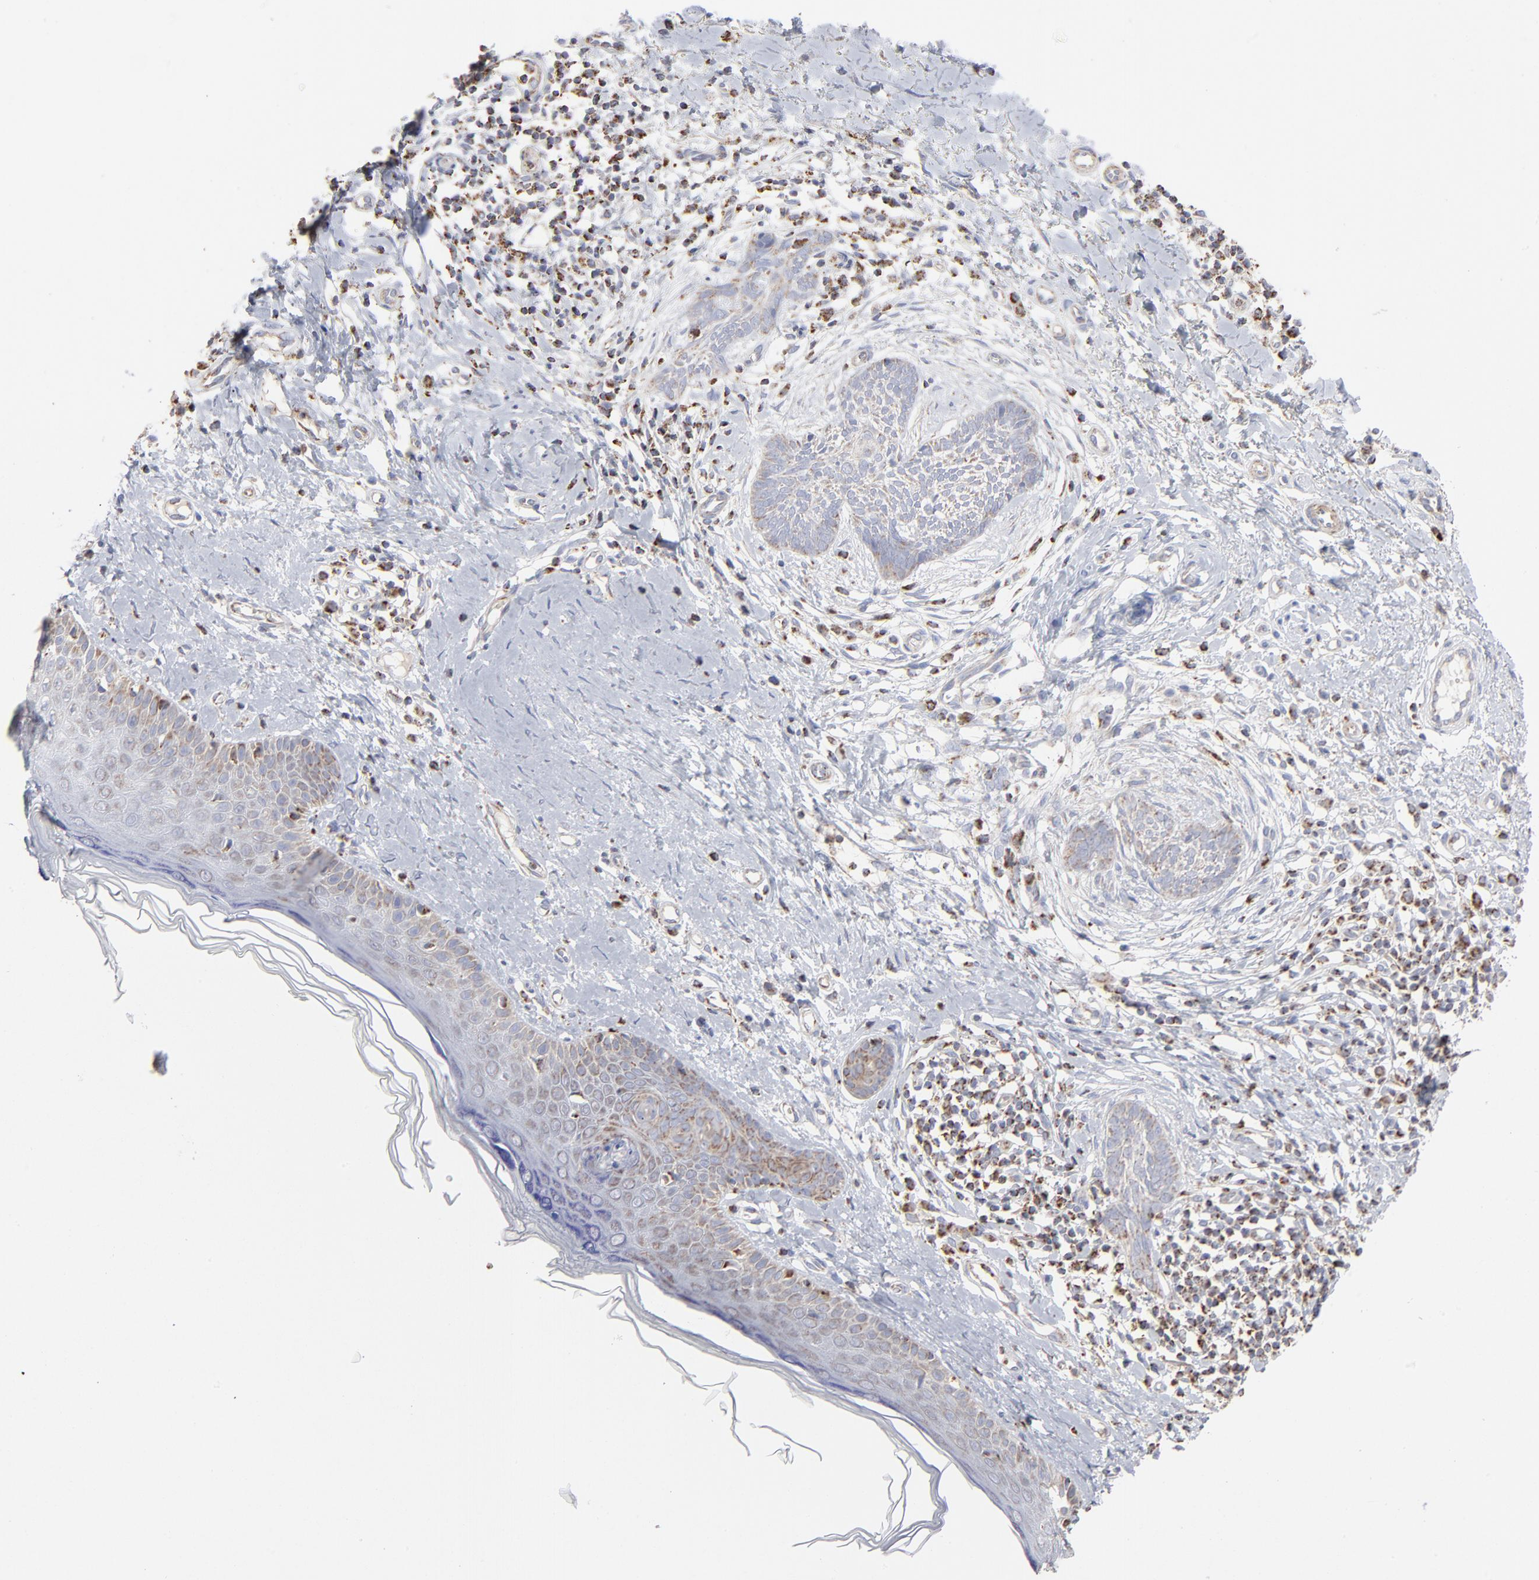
{"staining": {"intensity": "weak", "quantity": "25%-75%", "location": "cytoplasmic/membranous"}, "tissue": "skin cancer", "cell_type": "Tumor cells", "image_type": "cancer", "snomed": [{"axis": "morphology", "description": "Normal tissue, NOS"}, {"axis": "morphology", "description": "Basal cell carcinoma"}, {"axis": "topography", "description": "Skin"}], "caption": "Human skin cancer (basal cell carcinoma) stained for a protein (brown) exhibits weak cytoplasmic/membranous positive expression in approximately 25%-75% of tumor cells.", "gene": "ASB3", "patient": {"sex": "male", "age": 71}}